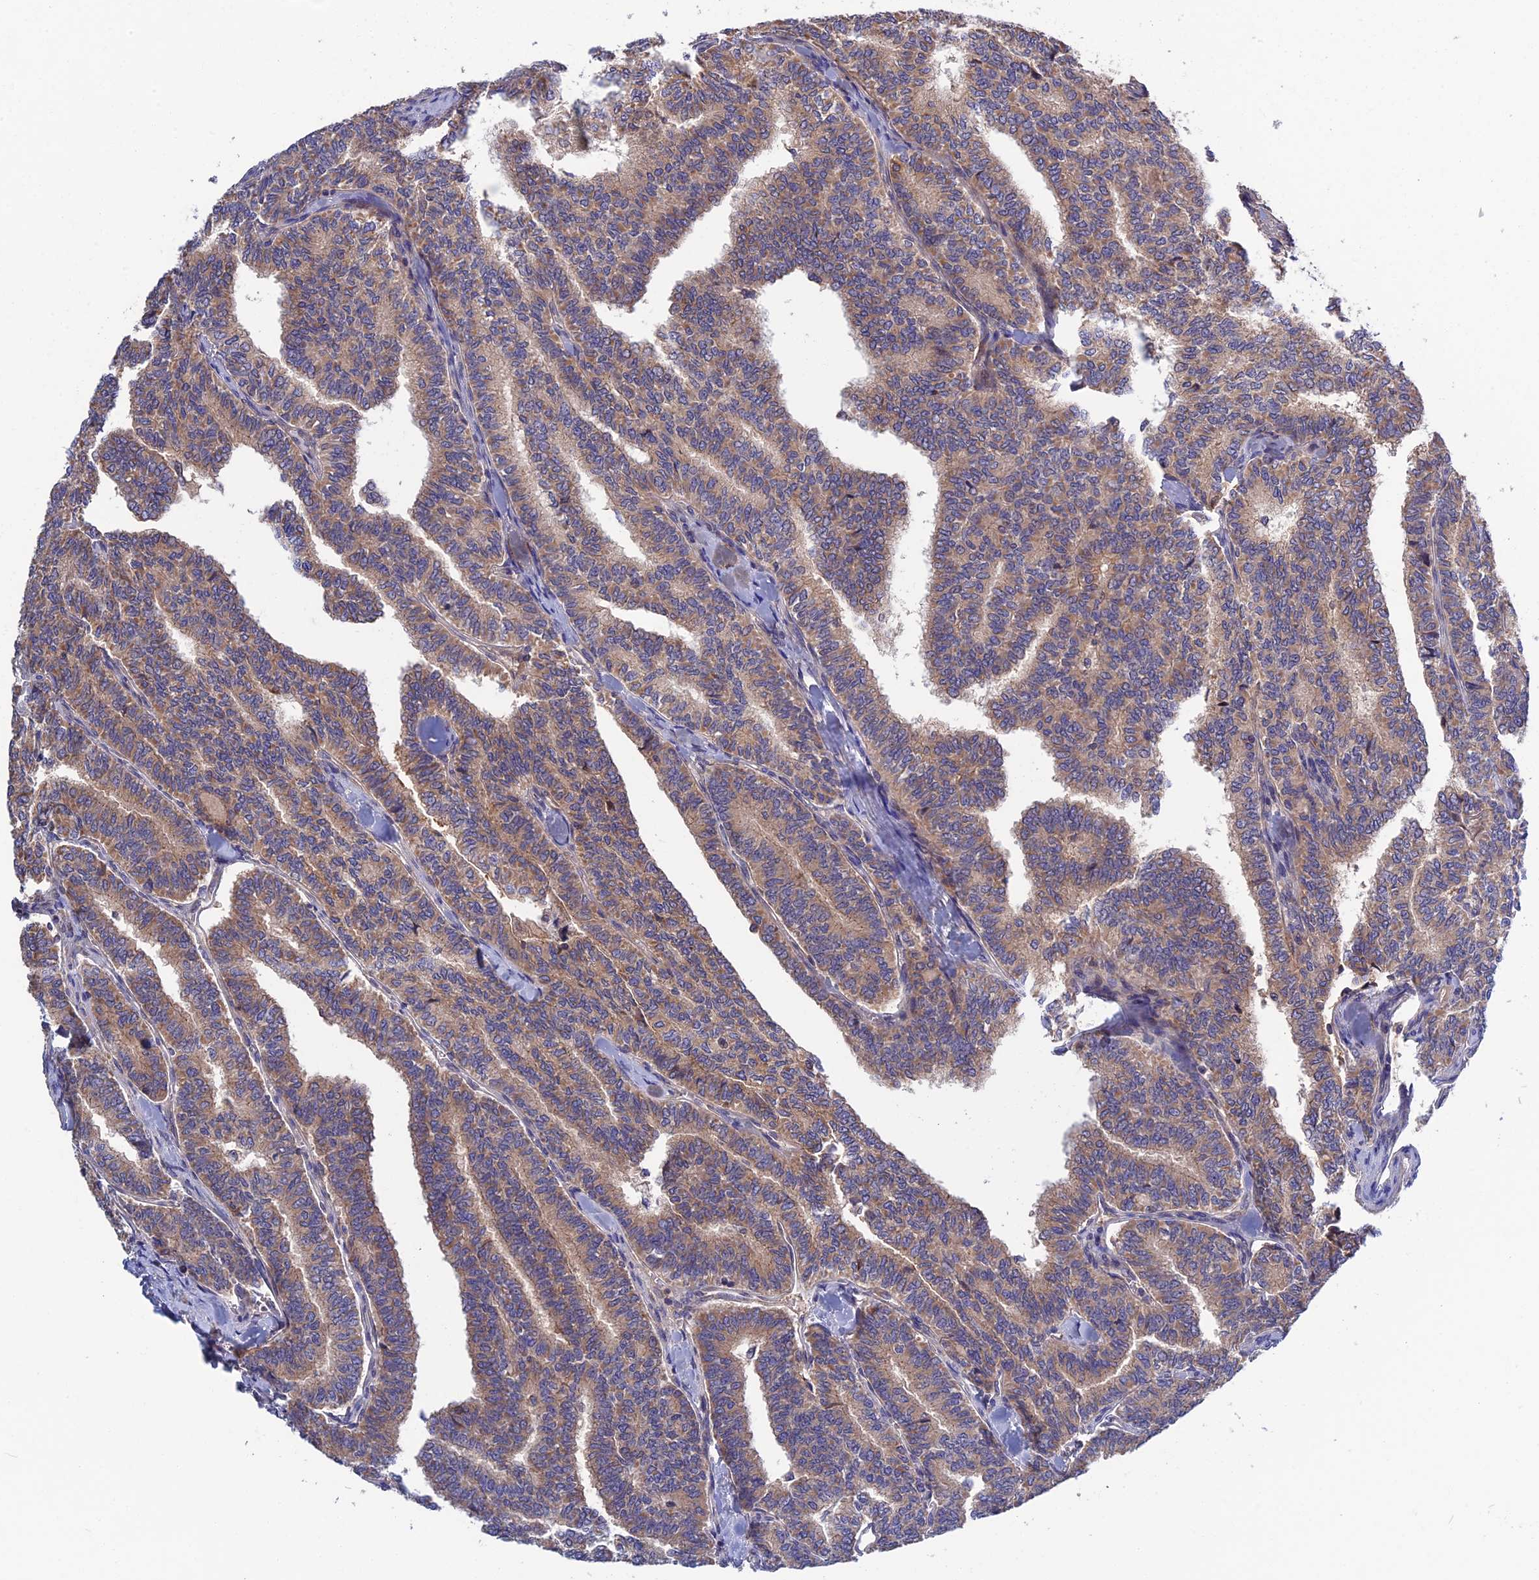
{"staining": {"intensity": "weak", "quantity": ">75%", "location": "cytoplasmic/membranous"}, "tissue": "thyroid cancer", "cell_type": "Tumor cells", "image_type": "cancer", "snomed": [{"axis": "morphology", "description": "Papillary adenocarcinoma, NOS"}, {"axis": "topography", "description": "Thyroid gland"}], "caption": "This image exhibits immunohistochemistry staining of papillary adenocarcinoma (thyroid), with low weak cytoplasmic/membranous expression in approximately >75% of tumor cells.", "gene": "CRACD", "patient": {"sex": "female", "age": 35}}